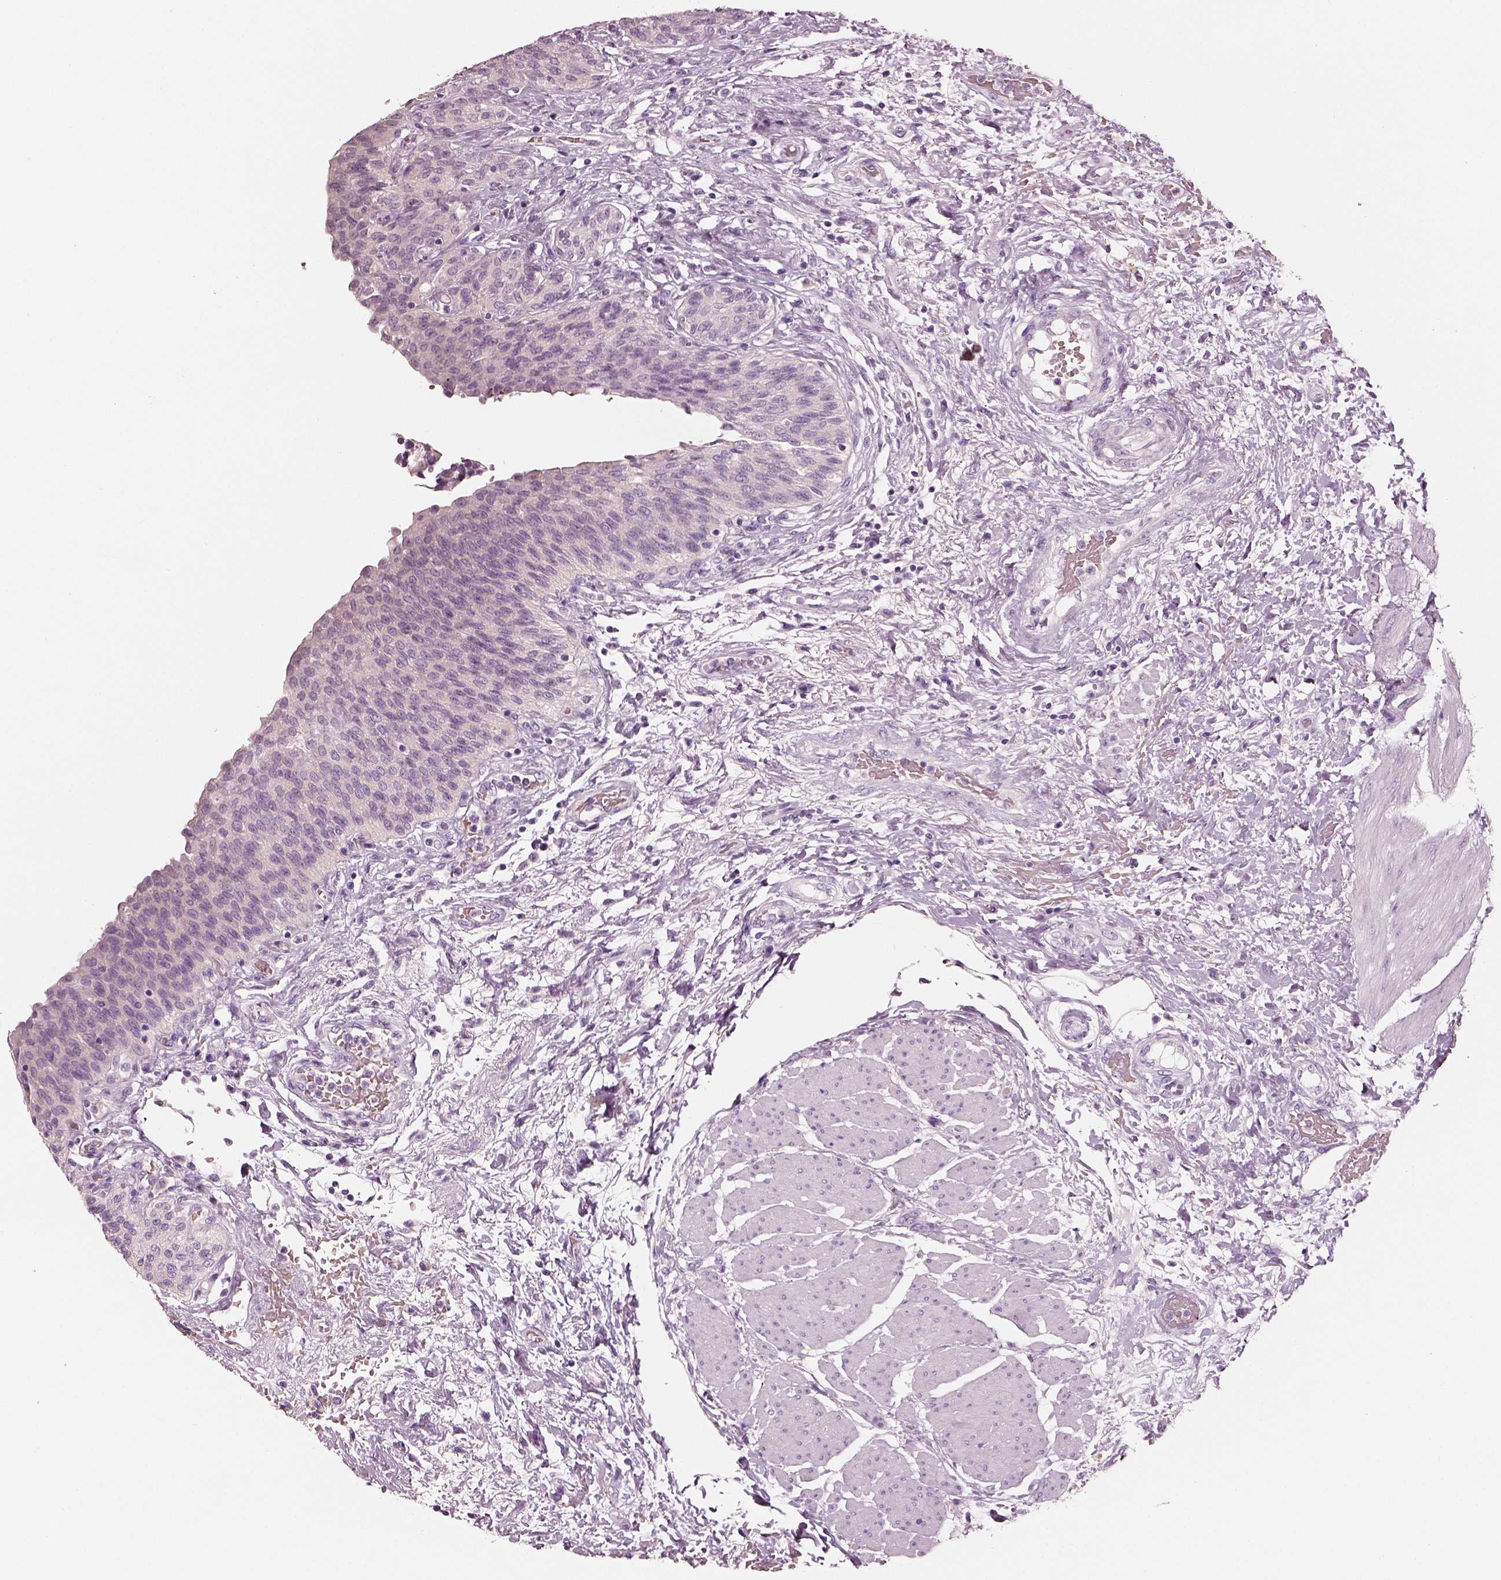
{"staining": {"intensity": "negative", "quantity": "none", "location": "none"}, "tissue": "urinary bladder", "cell_type": "Urothelial cells", "image_type": "normal", "snomed": [{"axis": "morphology", "description": "Normal tissue, NOS"}, {"axis": "morphology", "description": "Metaplasia, NOS"}, {"axis": "topography", "description": "Urinary bladder"}], "caption": "A high-resolution image shows IHC staining of benign urinary bladder, which displays no significant positivity in urothelial cells. Brightfield microscopy of IHC stained with DAB (3,3'-diaminobenzidine) (brown) and hematoxylin (blue), captured at high magnification.", "gene": "ELSPBP1", "patient": {"sex": "male", "age": 68}}